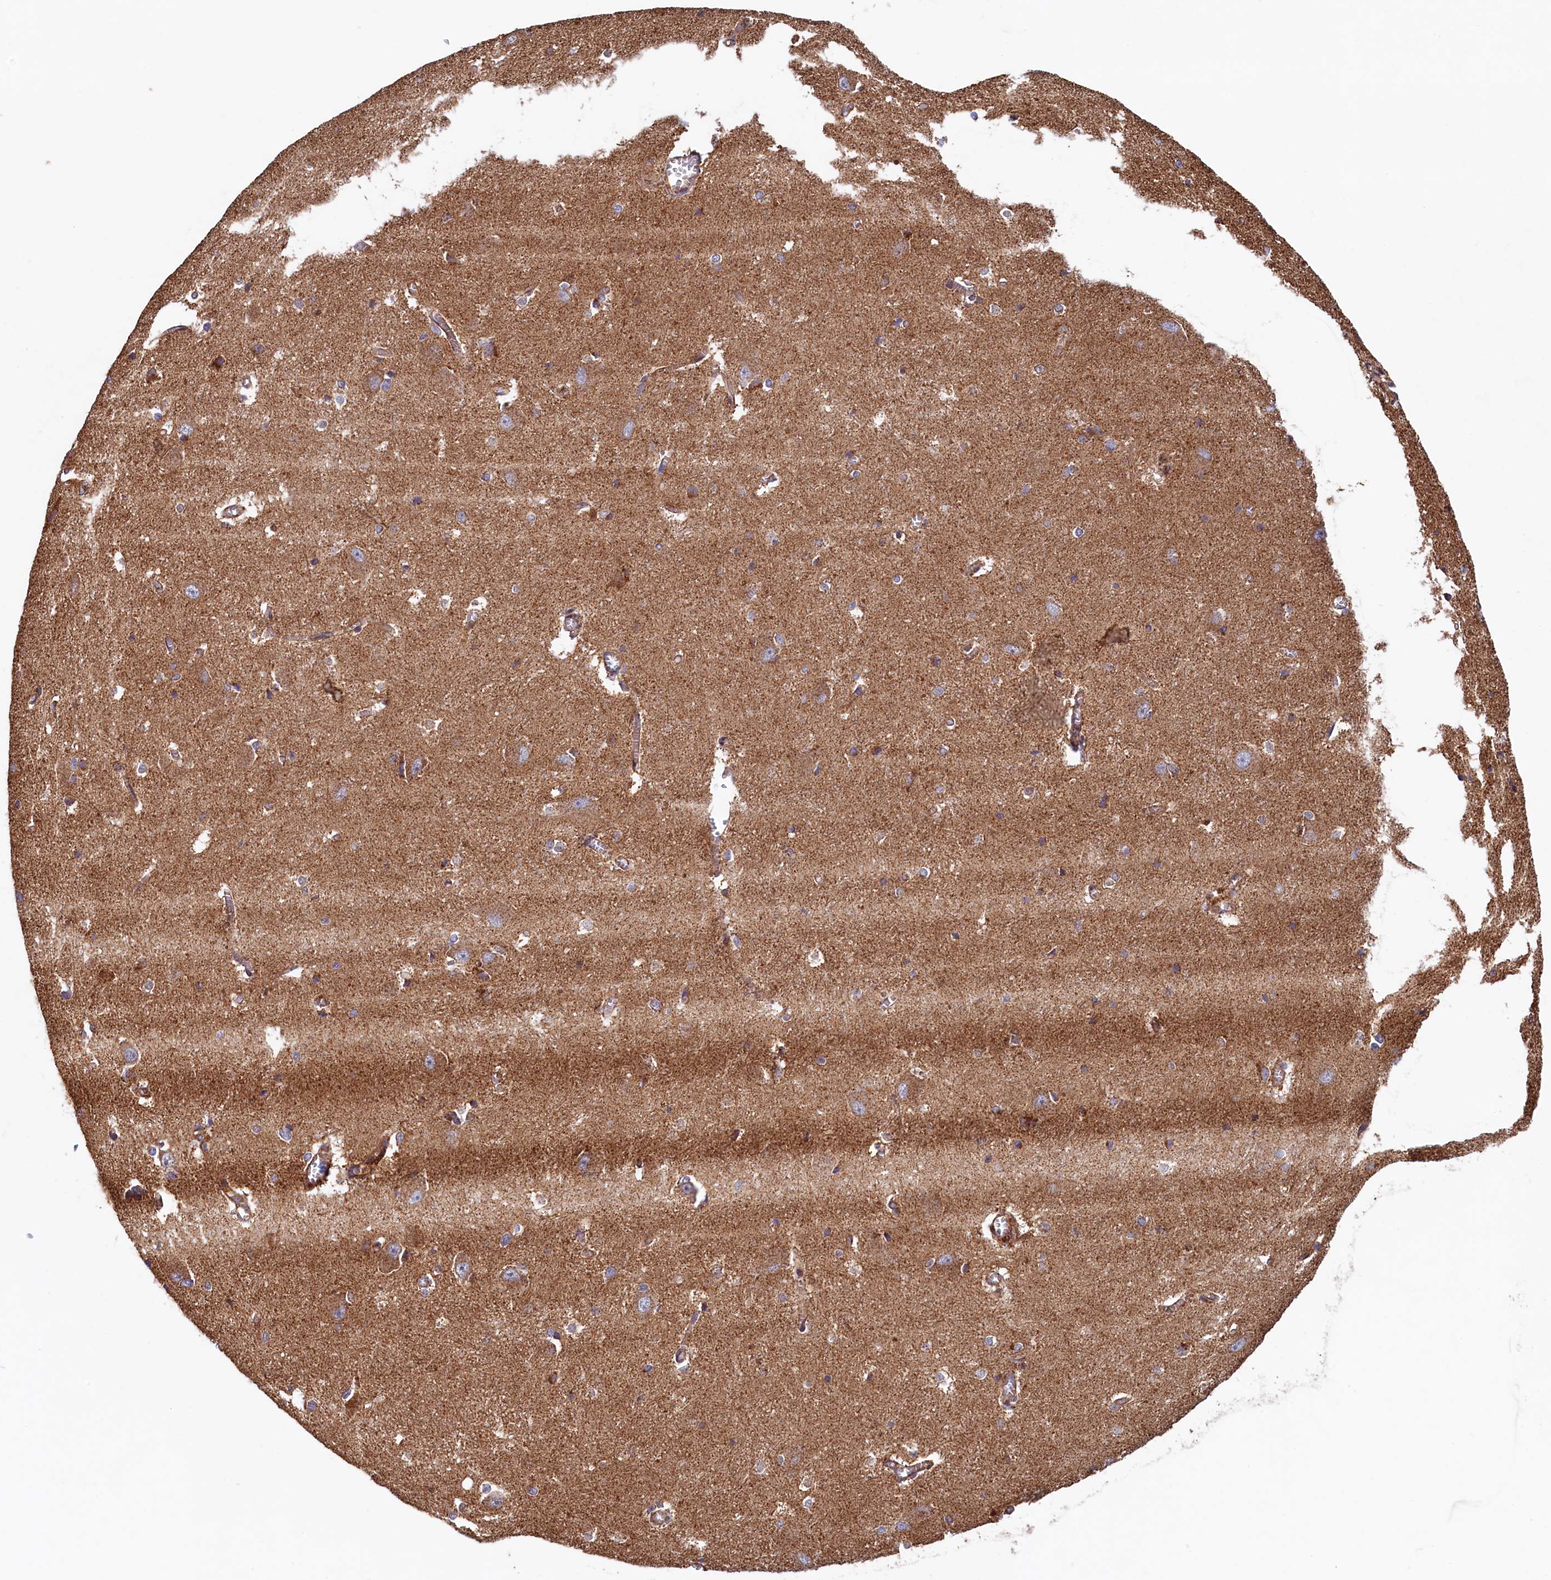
{"staining": {"intensity": "moderate", "quantity": "25%-75%", "location": "cytoplasmic/membranous"}, "tissue": "caudate", "cell_type": "Glial cells", "image_type": "normal", "snomed": [{"axis": "morphology", "description": "Normal tissue, NOS"}, {"axis": "topography", "description": "Lateral ventricle wall"}], "caption": "High-power microscopy captured an immunohistochemistry (IHC) photomicrograph of unremarkable caudate, revealing moderate cytoplasmic/membranous positivity in about 25%-75% of glial cells. The staining was performed using DAB (3,3'-diaminobenzidine) to visualize the protein expression in brown, while the nuclei were stained in blue with hematoxylin (Magnification: 20x).", "gene": "UBE3B", "patient": {"sex": "male", "age": 37}}